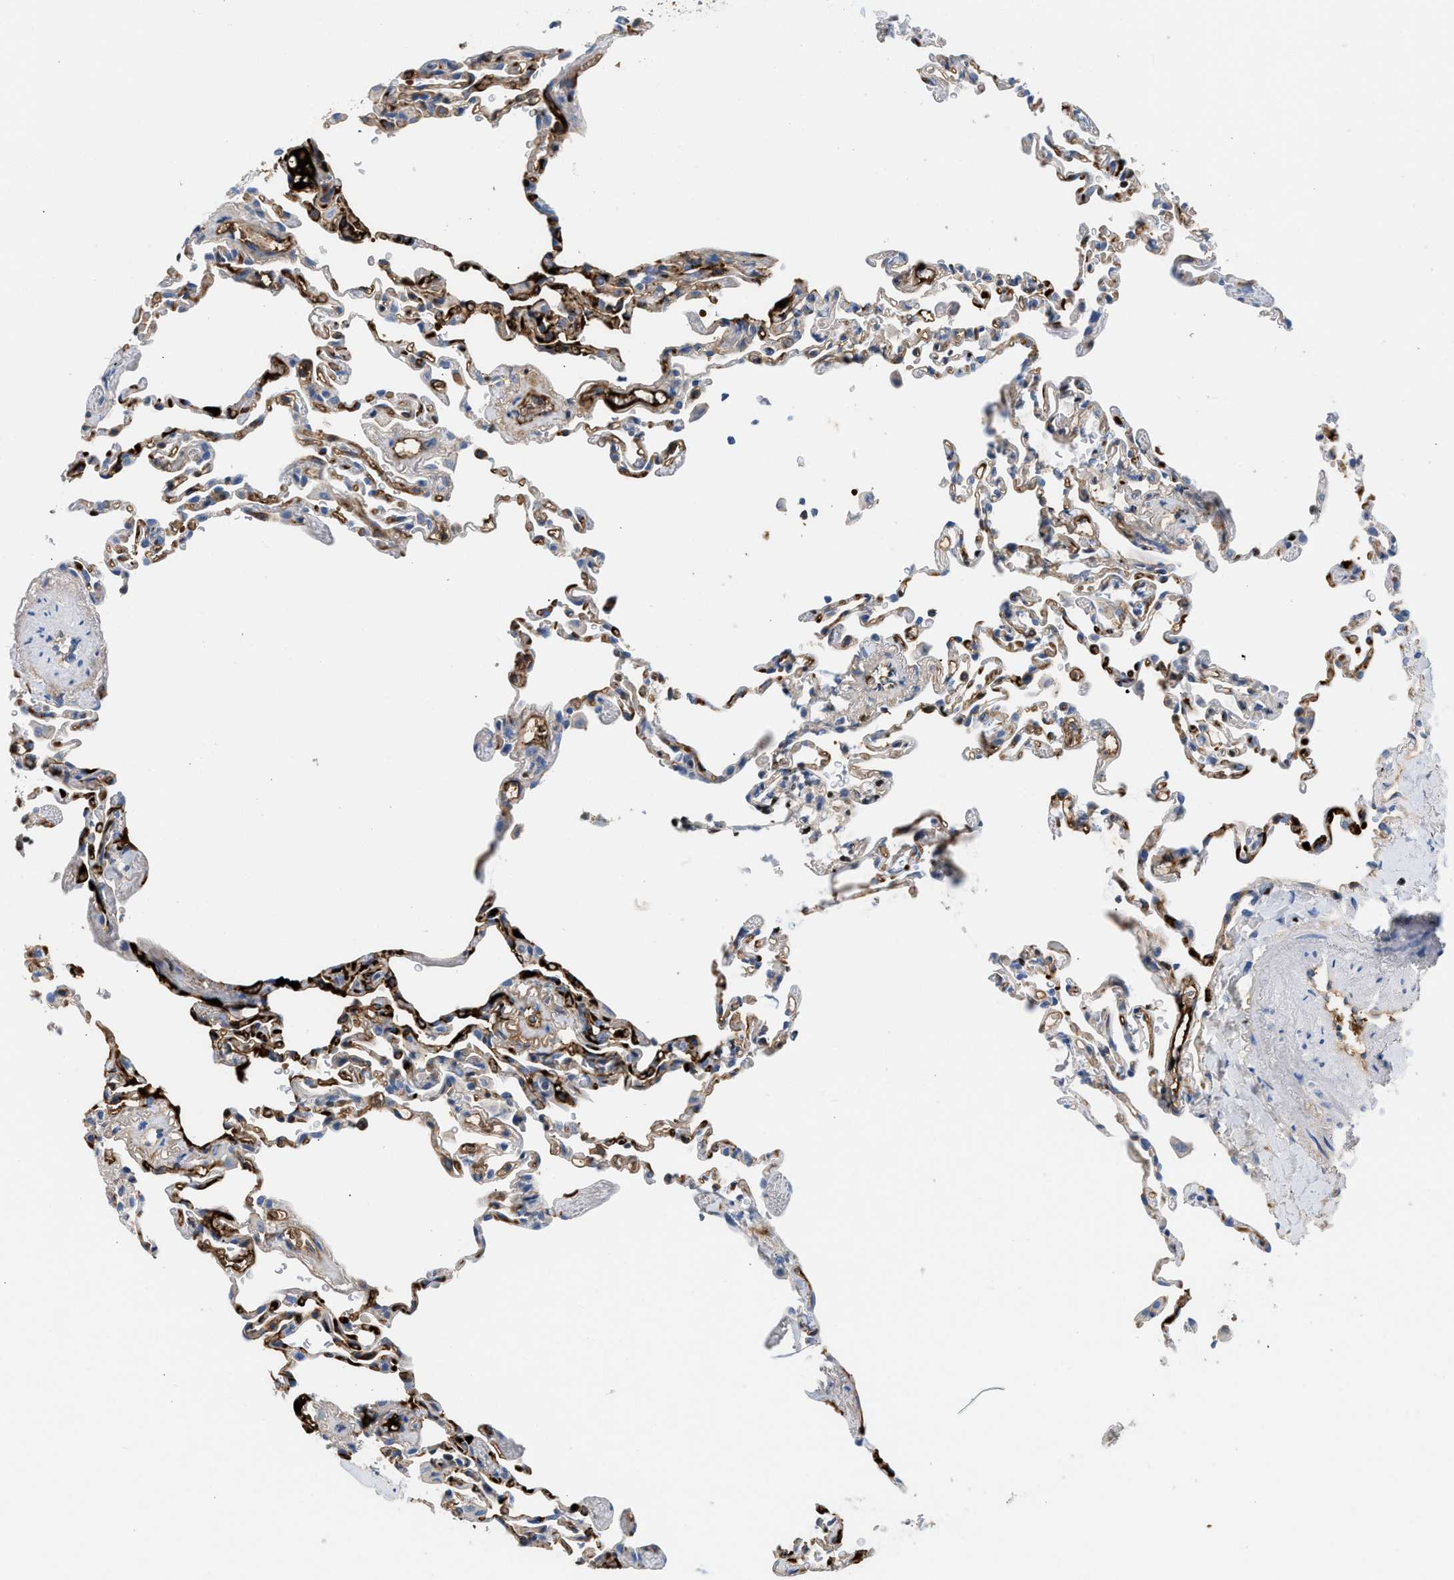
{"staining": {"intensity": "strong", "quantity": "<25%", "location": "cytoplasmic/membranous"}, "tissue": "lung", "cell_type": "Alveolar cells", "image_type": "normal", "snomed": [{"axis": "morphology", "description": "Normal tissue, NOS"}, {"axis": "topography", "description": "Lung"}], "caption": "Strong cytoplasmic/membranous expression for a protein is identified in approximately <25% of alveolar cells of normal lung using IHC.", "gene": "LEF1", "patient": {"sex": "male", "age": 59}}